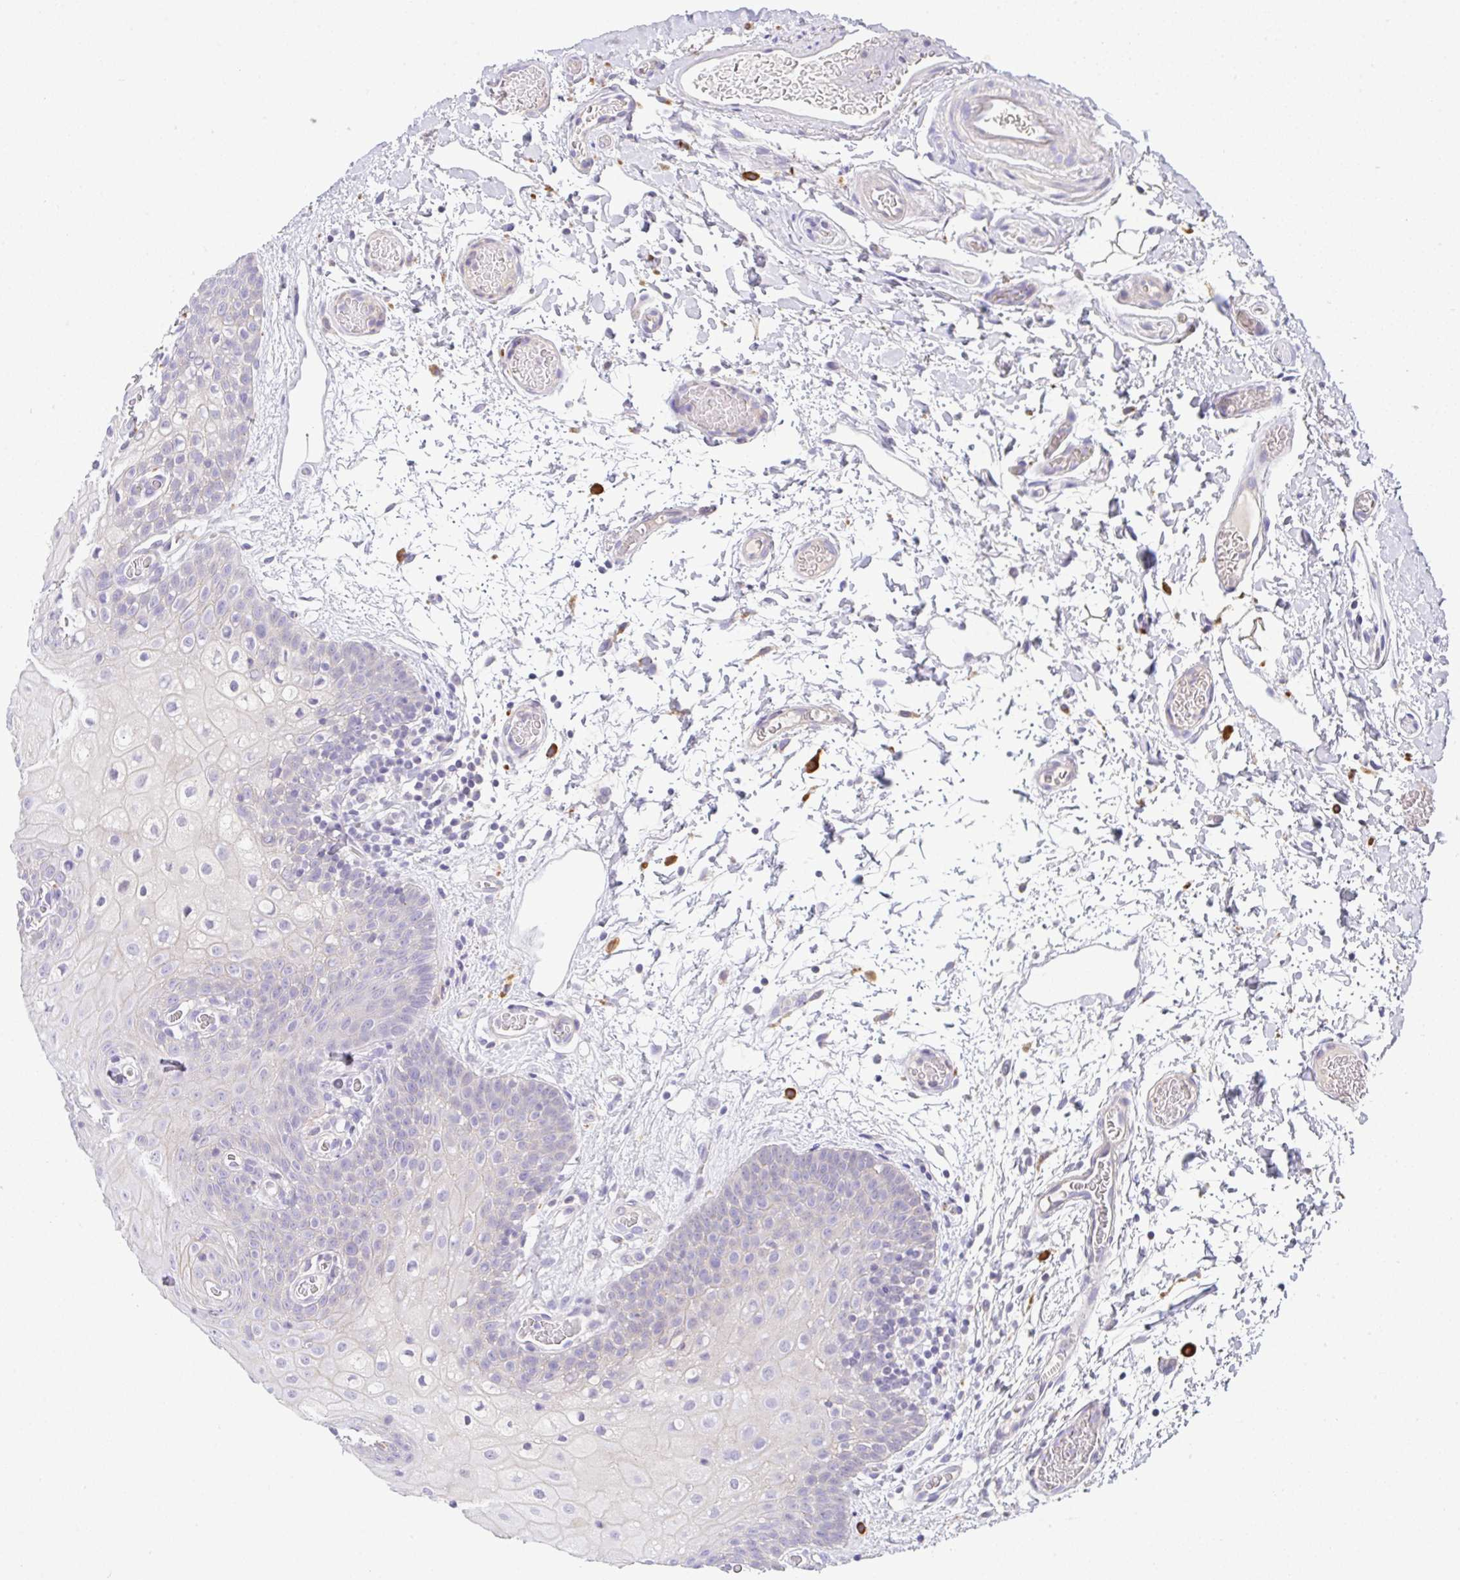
{"staining": {"intensity": "moderate", "quantity": "<25%", "location": "cytoplasmic/membranous"}, "tissue": "oral mucosa", "cell_type": "Squamous epithelial cells", "image_type": "normal", "snomed": [{"axis": "morphology", "description": "Normal tissue, NOS"}, {"axis": "morphology", "description": "Squamous cell carcinoma, NOS"}, {"axis": "topography", "description": "Oral tissue"}, {"axis": "topography", "description": "Tounge, NOS"}, {"axis": "topography", "description": "Head-Neck"}], "caption": "An image showing moderate cytoplasmic/membranous staining in approximately <25% of squamous epithelial cells in benign oral mucosa, as visualized by brown immunohistochemical staining.", "gene": "EPN3", "patient": {"sex": "male", "age": 76}}